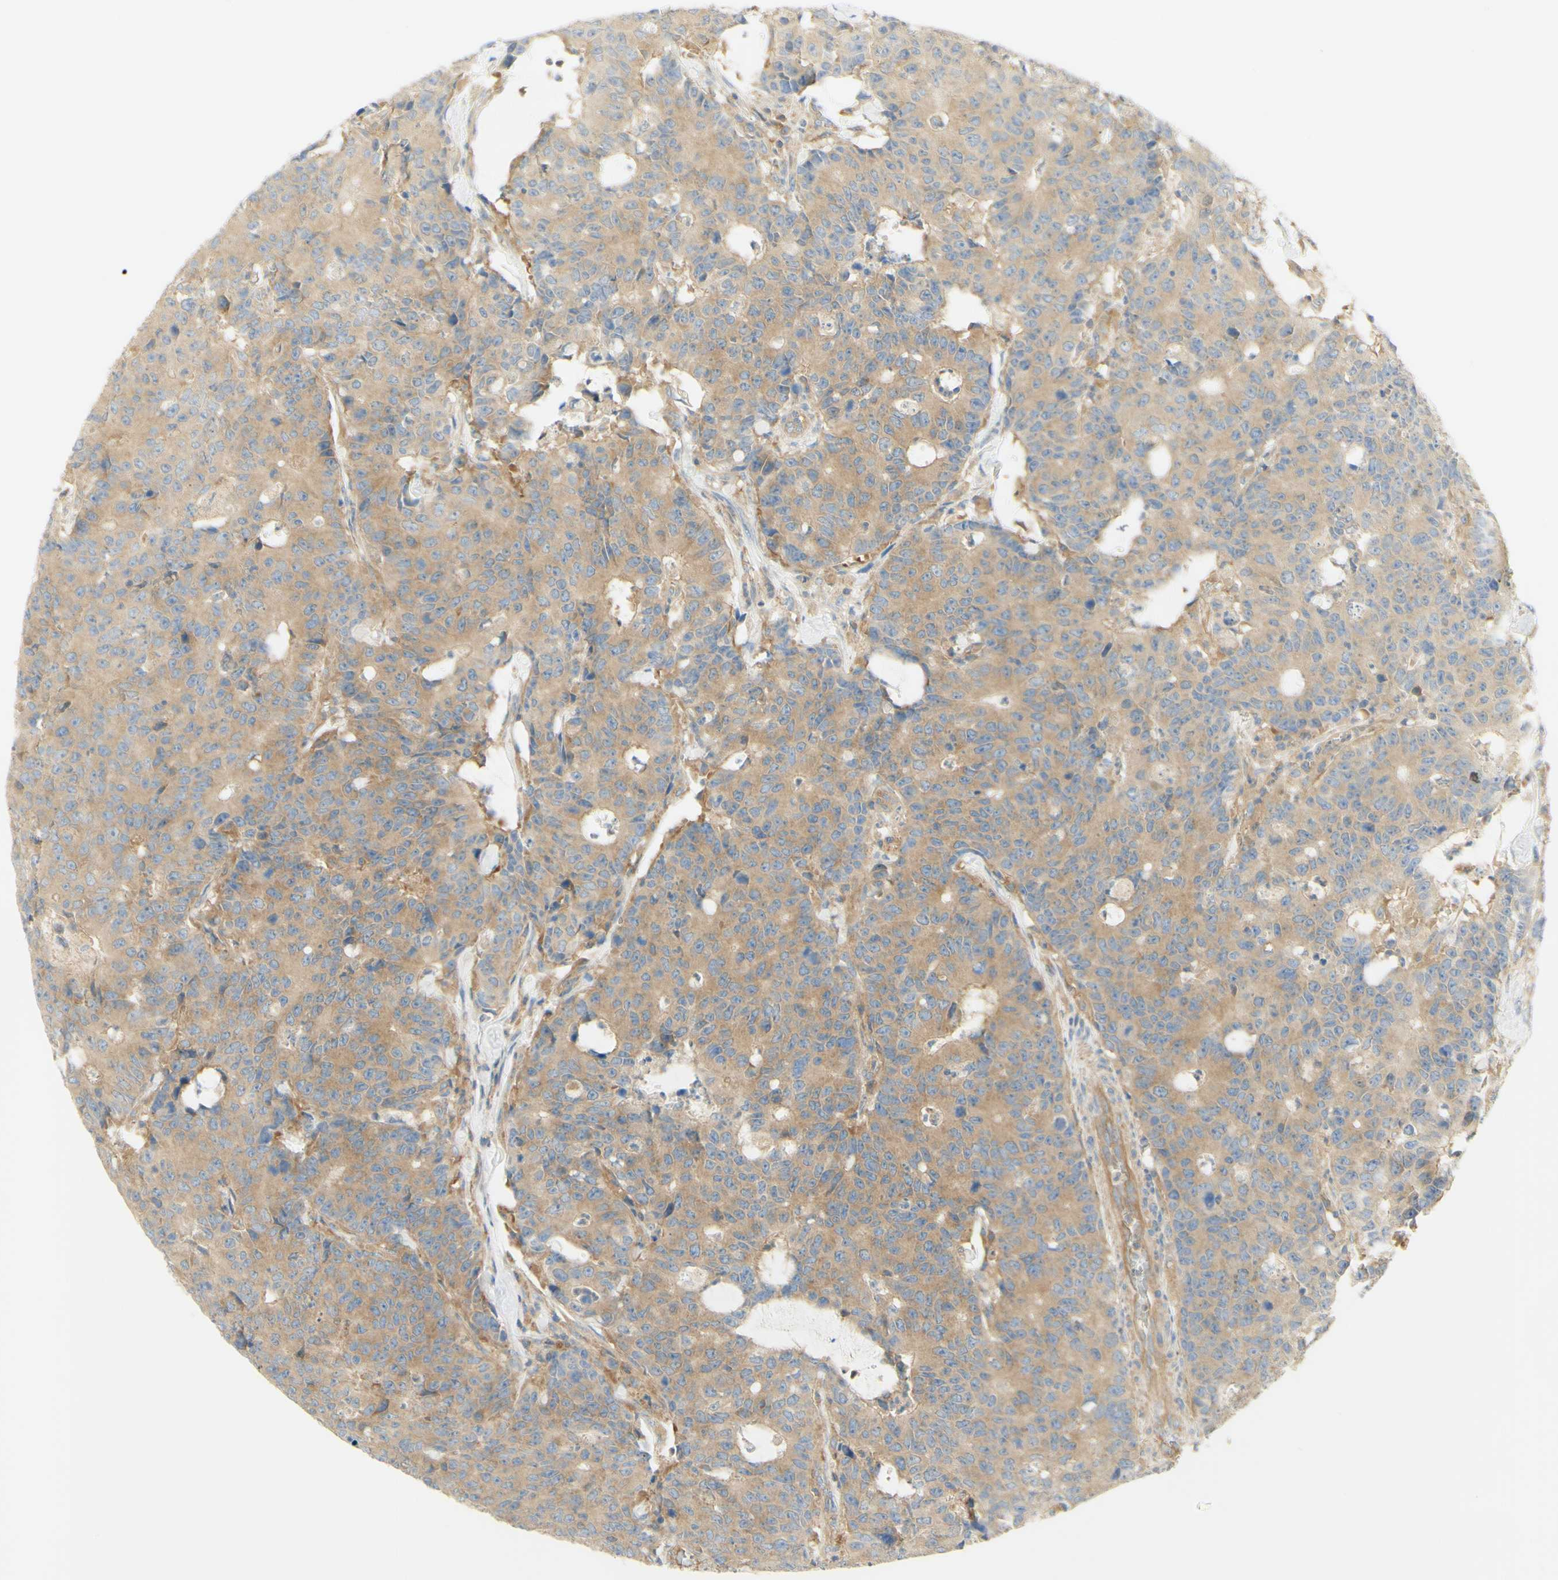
{"staining": {"intensity": "moderate", "quantity": ">75%", "location": "cytoplasmic/membranous"}, "tissue": "colorectal cancer", "cell_type": "Tumor cells", "image_type": "cancer", "snomed": [{"axis": "morphology", "description": "Adenocarcinoma, NOS"}, {"axis": "topography", "description": "Colon"}], "caption": "Colorectal adenocarcinoma stained with immunohistochemistry (IHC) shows moderate cytoplasmic/membranous staining in approximately >75% of tumor cells. (DAB (3,3'-diaminobenzidine) = brown stain, brightfield microscopy at high magnification).", "gene": "IKBKG", "patient": {"sex": "female", "age": 86}}